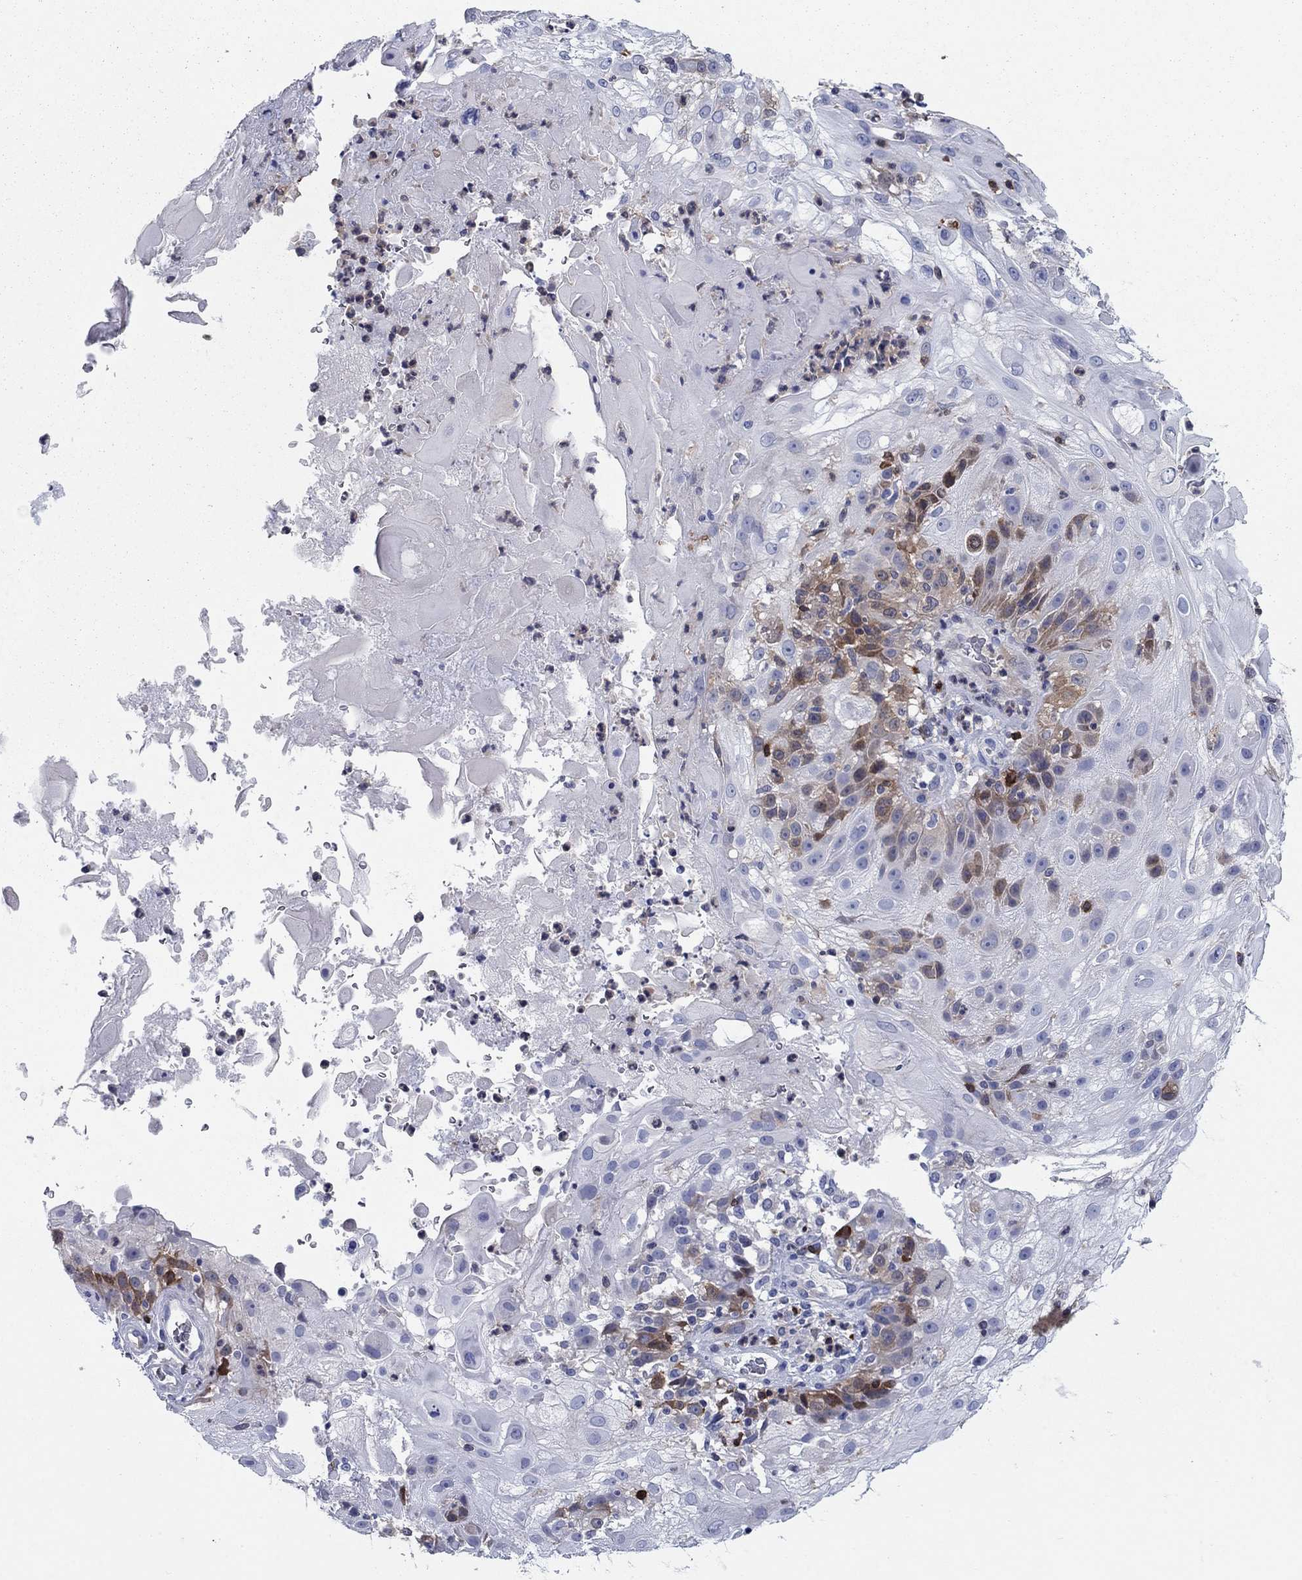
{"staining": {"intensity": "moderate", "quantity": "<25%", "location": "cytoplasmic/membranous"}, "tissue": "skin cancer", "cell_type": "Tumor cells", "image_type": "cancer", "snomed": [{"axis": "morphology", "description": "Normal tissue, NOS"}, {"axis": "morphology", "description": "Squamous cell carcinoma, NOS"}, {"axis": "topography", "description": "Skin"}], "caption": "Immunohistochemistry (DAB (3,3'-diaminobenzidine)) staining of human skin cancer exhibits moderate cytoplasmic/membranous protein expression in approximately <25% of tumor cells.", "gene": "STMN1", "patient": {"sex": "female", "age": 83}}